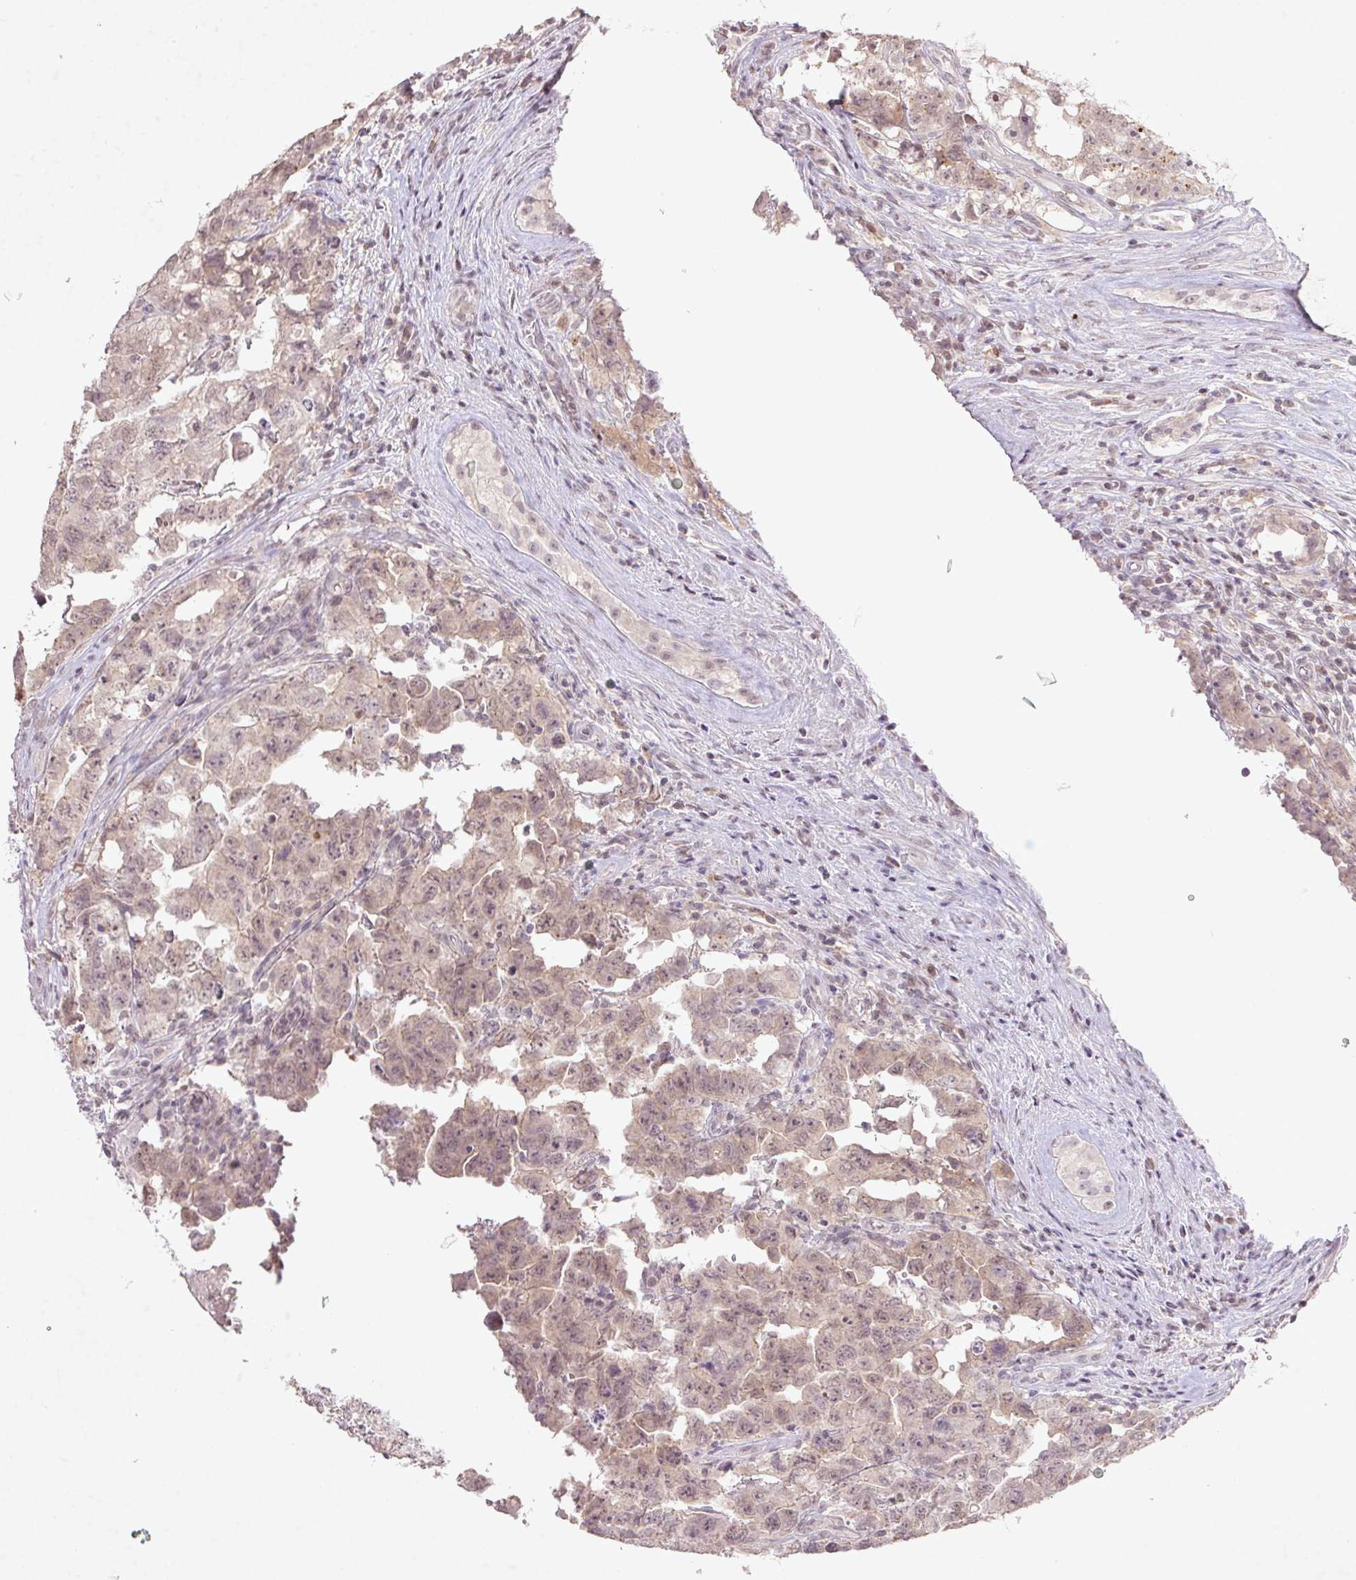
{"staining": {"intensity": "weak", "quantity": "25%-75%", "location": "nuclear"}, "tissue": "testis cancer", "cell_type": "Tumor cells", "image_type": "cancer", "snomed": [{"axis": "morphology", "description": "Carcinoma, Embryonal, NOS"}, {"axis": "topography", "description": "Testis"}], "caption": "Weak nuclear staining for a protein is identified in about 25%-75% of tumor cells of testis cancer (embryonal carcinoma) using immunohistochemistry.", "gene": "FAM168B", "patient": {"sex": "male", "age": 22}}